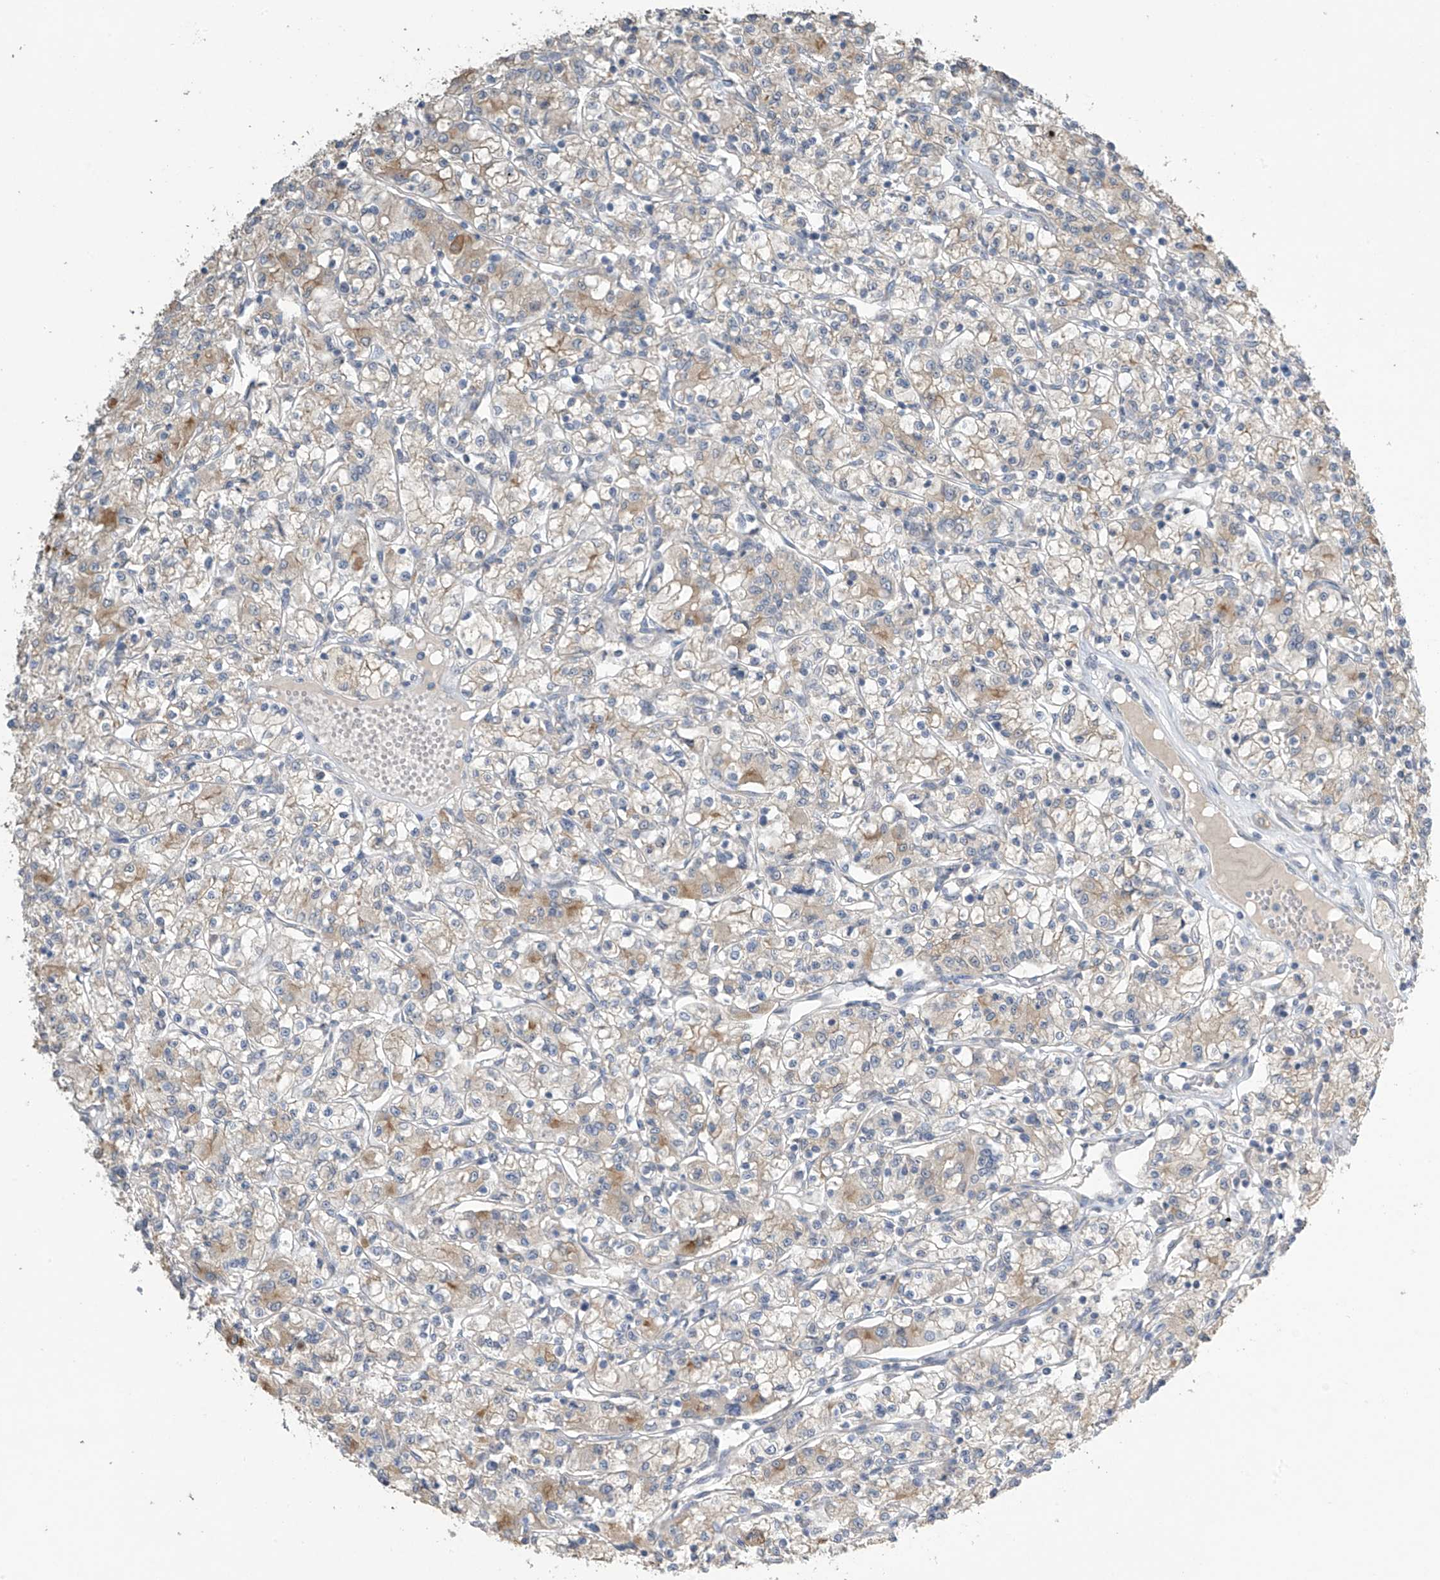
{"staining": {"intensity": "moderate", "quantity": "<25%", "location": "cytoplasmic/membranous"}, "tissue": "renal cancer", "cell_type": "Tumor cells", "image_type": "cancer", "snomed": [{"axis": "morphology", "description": "Adenocarcinoma, NOS"}, {"axis": "topography", "description": "Kidney"}], "caption": "Moderate cytoplasmic/membranous staining for a protein is seen in about <25% of tumor cells of adenocarcinoma (renal) using IHC.", "gene": "SLFN14", "patient": {"sex": "female", "age": 59}}